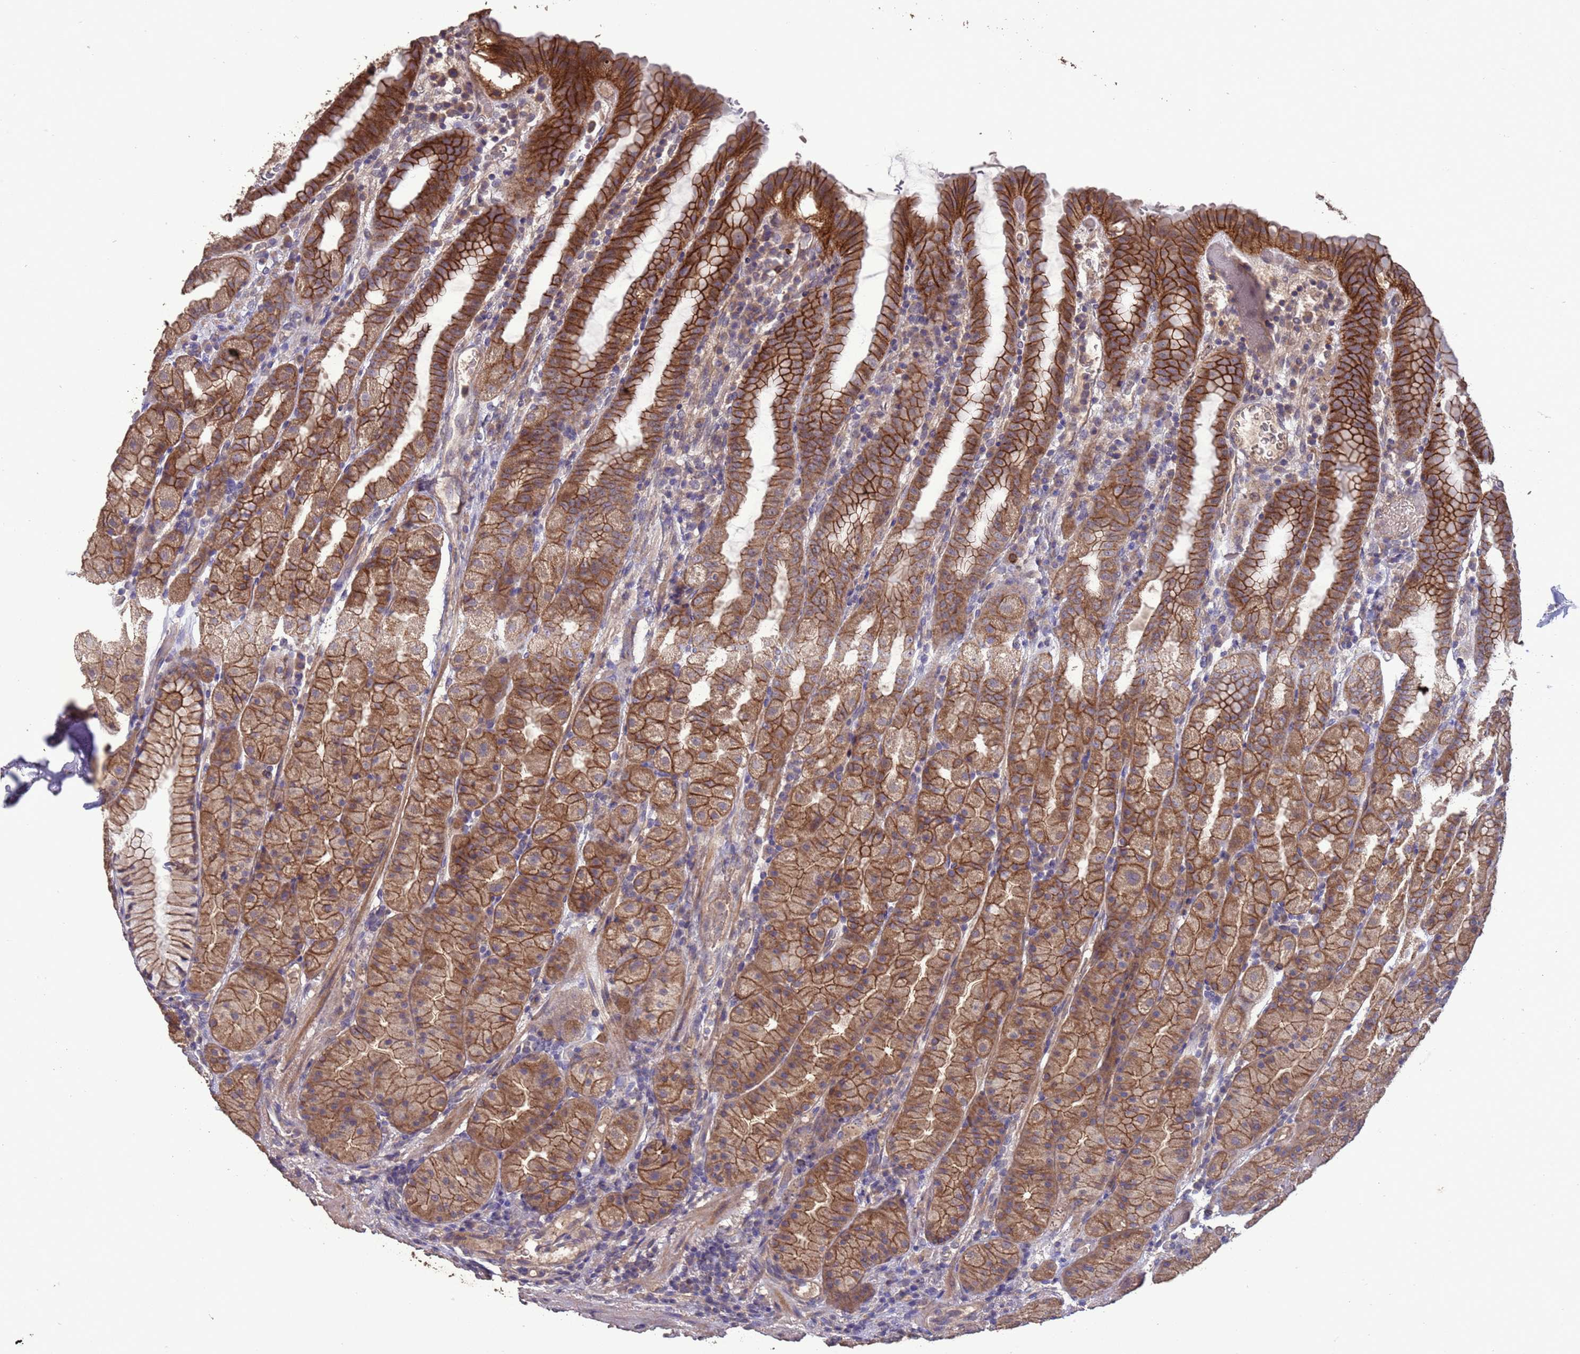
{"staining": {"intensity": "strong", "quantity": ">75%", "location": "cytoplasmic/membranous"}, "tissue": "stomach", "cell_type": "Glandular cells", "image_type": "normal", "snomed": [{"axis": "morphology", "description": "Normal tissue, NOS"}, {"axis": "topography", "description": "Stomach, upper"}, {"axis": "topography", "description": "Stomach, lower"}, {"axis": "topography", "description": "Small intestine"}], "caption": "Immunohistochemical staining of unremarkable human stomach reveals high levels of strong cytoplasmic/membranous positivity in approximately >75% of glandular cells. The protein of interest is stained brown, and the nuclei are stained in blue (DAB (3,3'-diaminobenzidine) IHC with brightfield microscopy, high magnification).", "gene": "SLC9B2", "patient": {"sex": "male", "age": 68}}